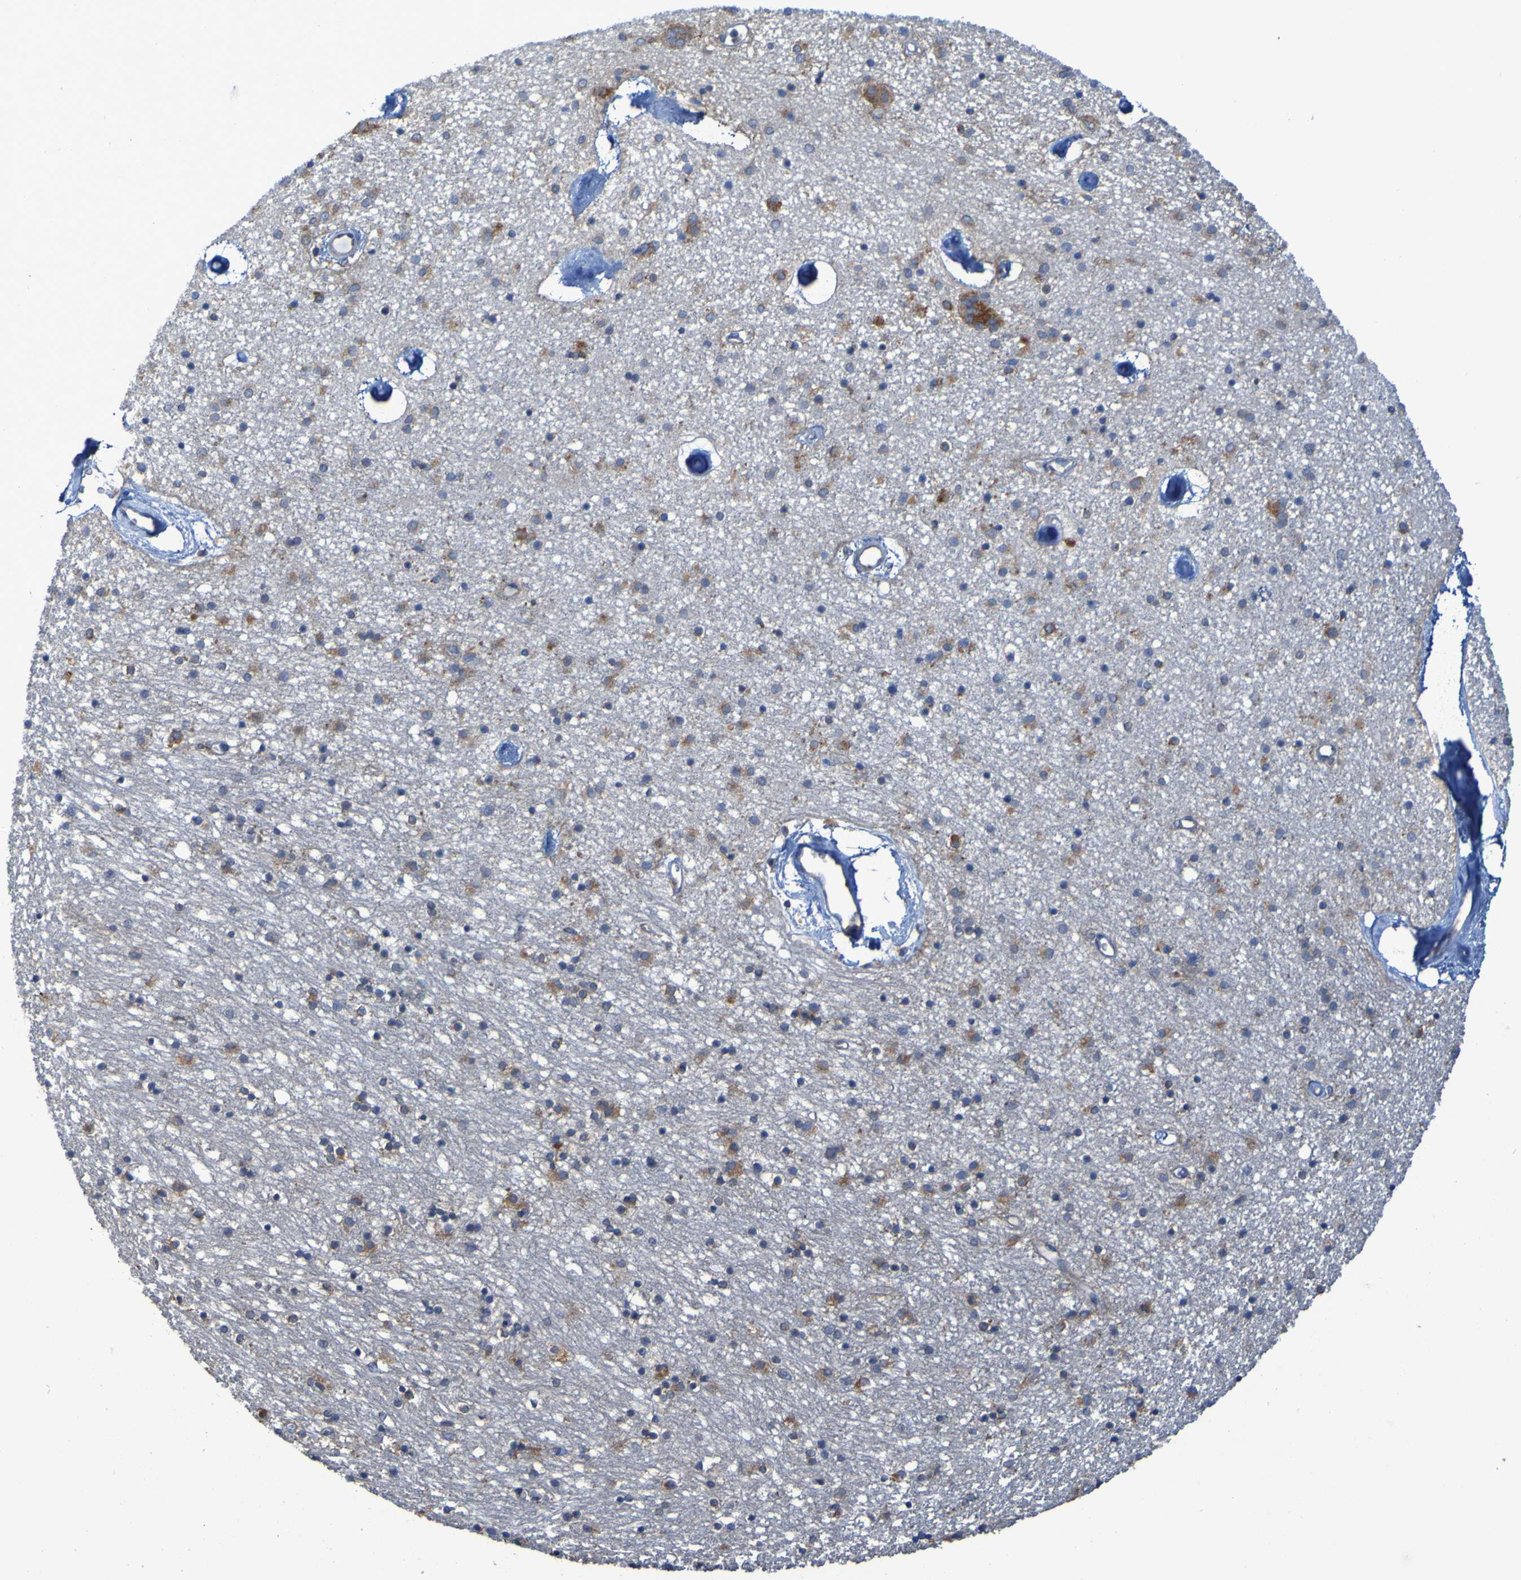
{"staining": {"intensity": "weak", "quantity": "25%-75%", "location": "cytoplasmic/membranous"}, "tissue": "caudate", "cell_type": "Glial cells", "image_type": "normal", "snomed": [{"axis": "morphology", "description": "Normal tissue, NOS"}, {"axis": "topography", "description": "Lateral ventricle wall"}], "caption": "Normal caudate shows weak cytoplasmic/membranous expression in about 25%-75% of glial cells.", "gene": "FKBP3", "patient": {"sex": "female", "age": 54}}